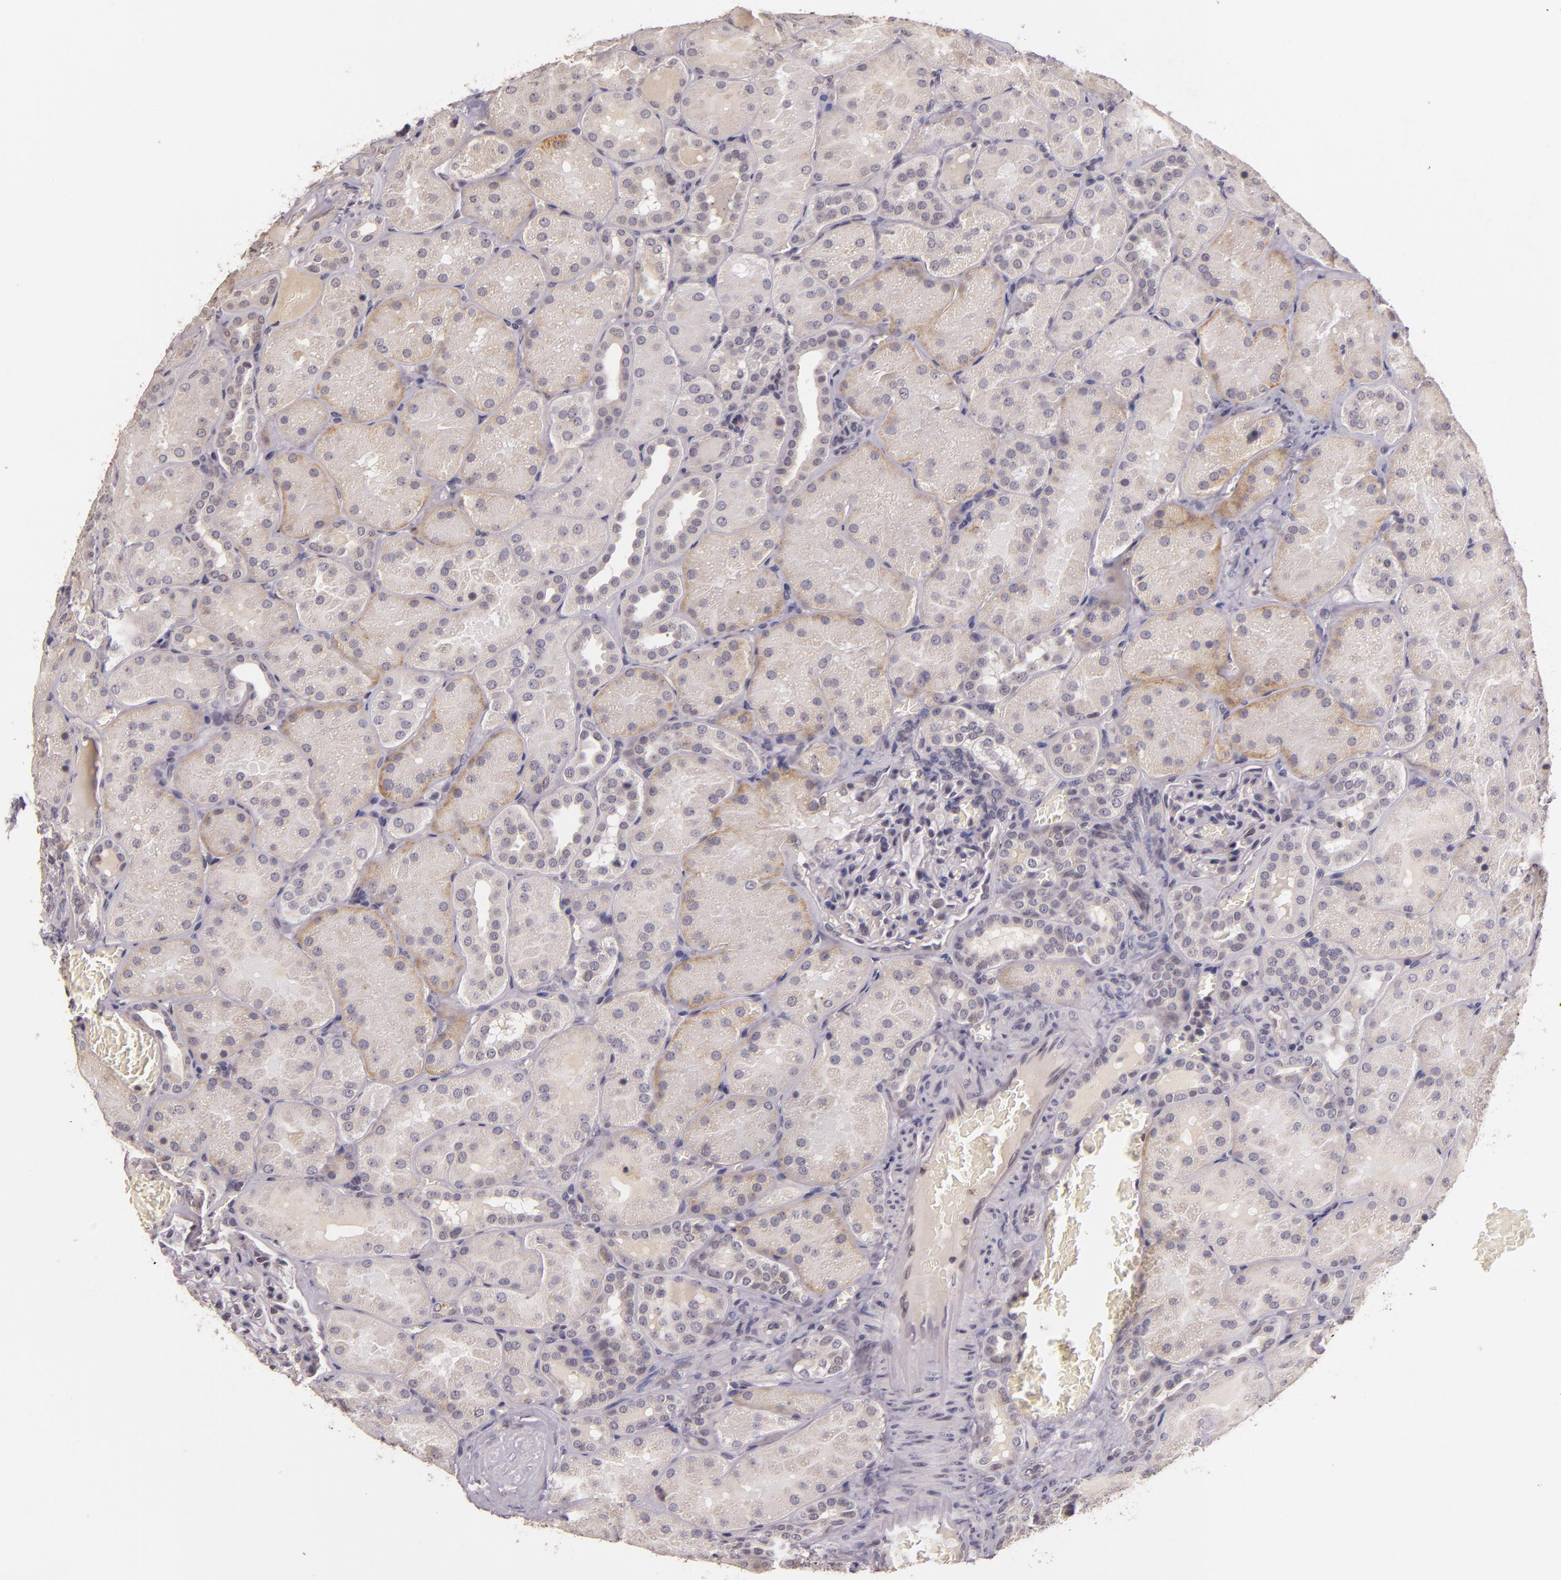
{"staining": {"intensity": "negative", "quantity": "none", "location": "none"}, "tissue": "kidney", "cell_type": "Cells in glomeruli", "image_type": "normal", "snomed": [{"axis": "morphology", "description": "Normal tissue, NOS"}, {"axis": "topography", "description": "Kidney"}], "caption": "Immunohistochemistry (IHC) of unremarkable human kidney demonstrates no staining in cells in glomeruli. (DAB (3,3'-diaminobenzidine) IHC with hematoxylin counter stain).", "gene": "TFF1", "patient": {"sex": "male", "age": 28}}